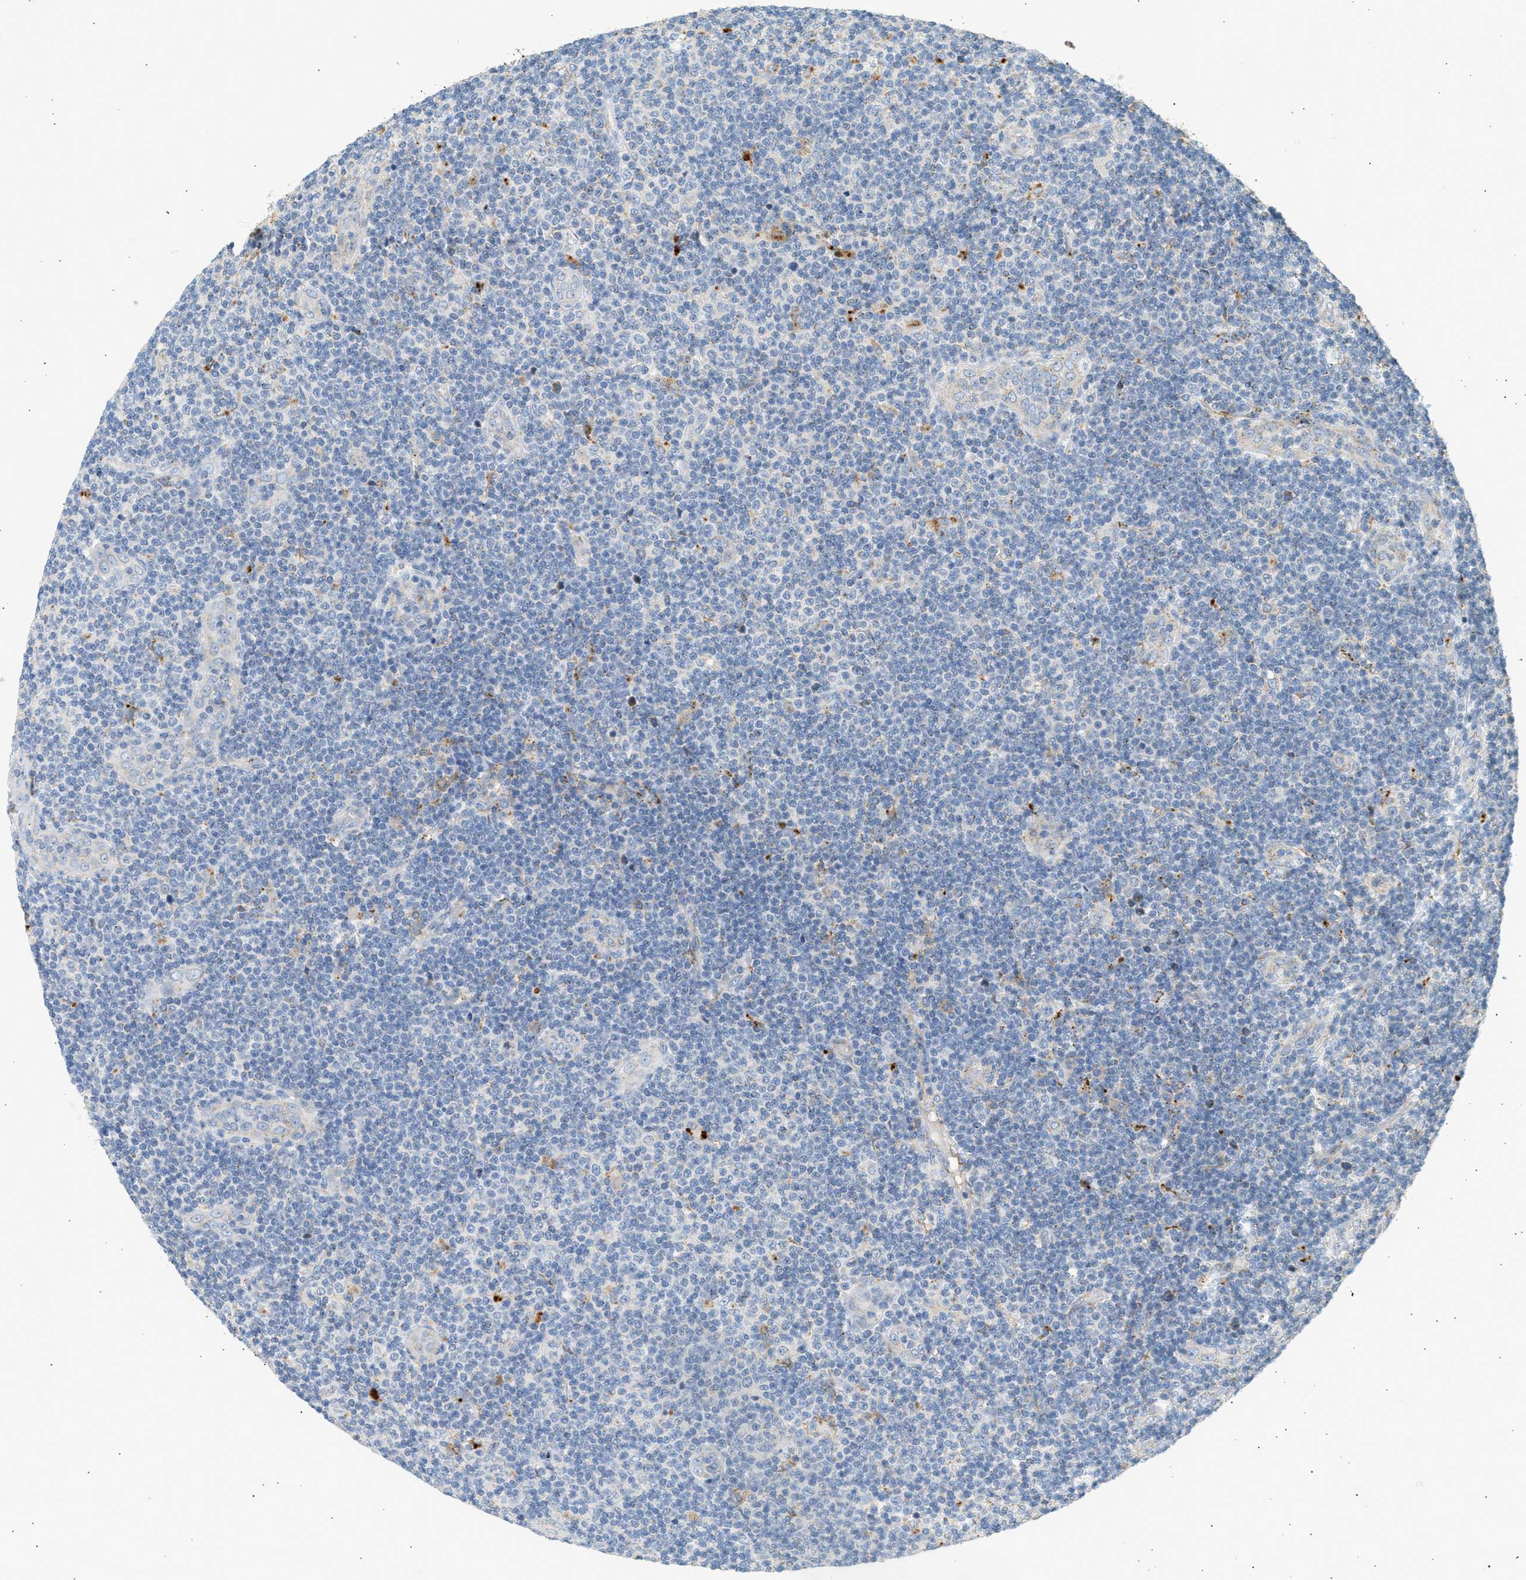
{"staining": {"intensity": "negative", "quantity": "none", "location": "none"}, "tissue": "lymphoma", "cell_type": "Tumor cells", "image_type": "cancer", "snomed": [{"axis": "morphology", "description": "Malignant lymphoma, non-Hodgkin's type, Low grade"}, {"axis": "topography", "description": "Lymph node"}], "caption": "This micrograph is of low-grade malignant lymphoma, non-Hodgkin's type stained with IHC to label a protein in brown with the nuclei are counter-stained blue. There is no positivity in tumor cells.", "gene": "ENTHD1", "patient": {"sex": "male", "age": 83}}